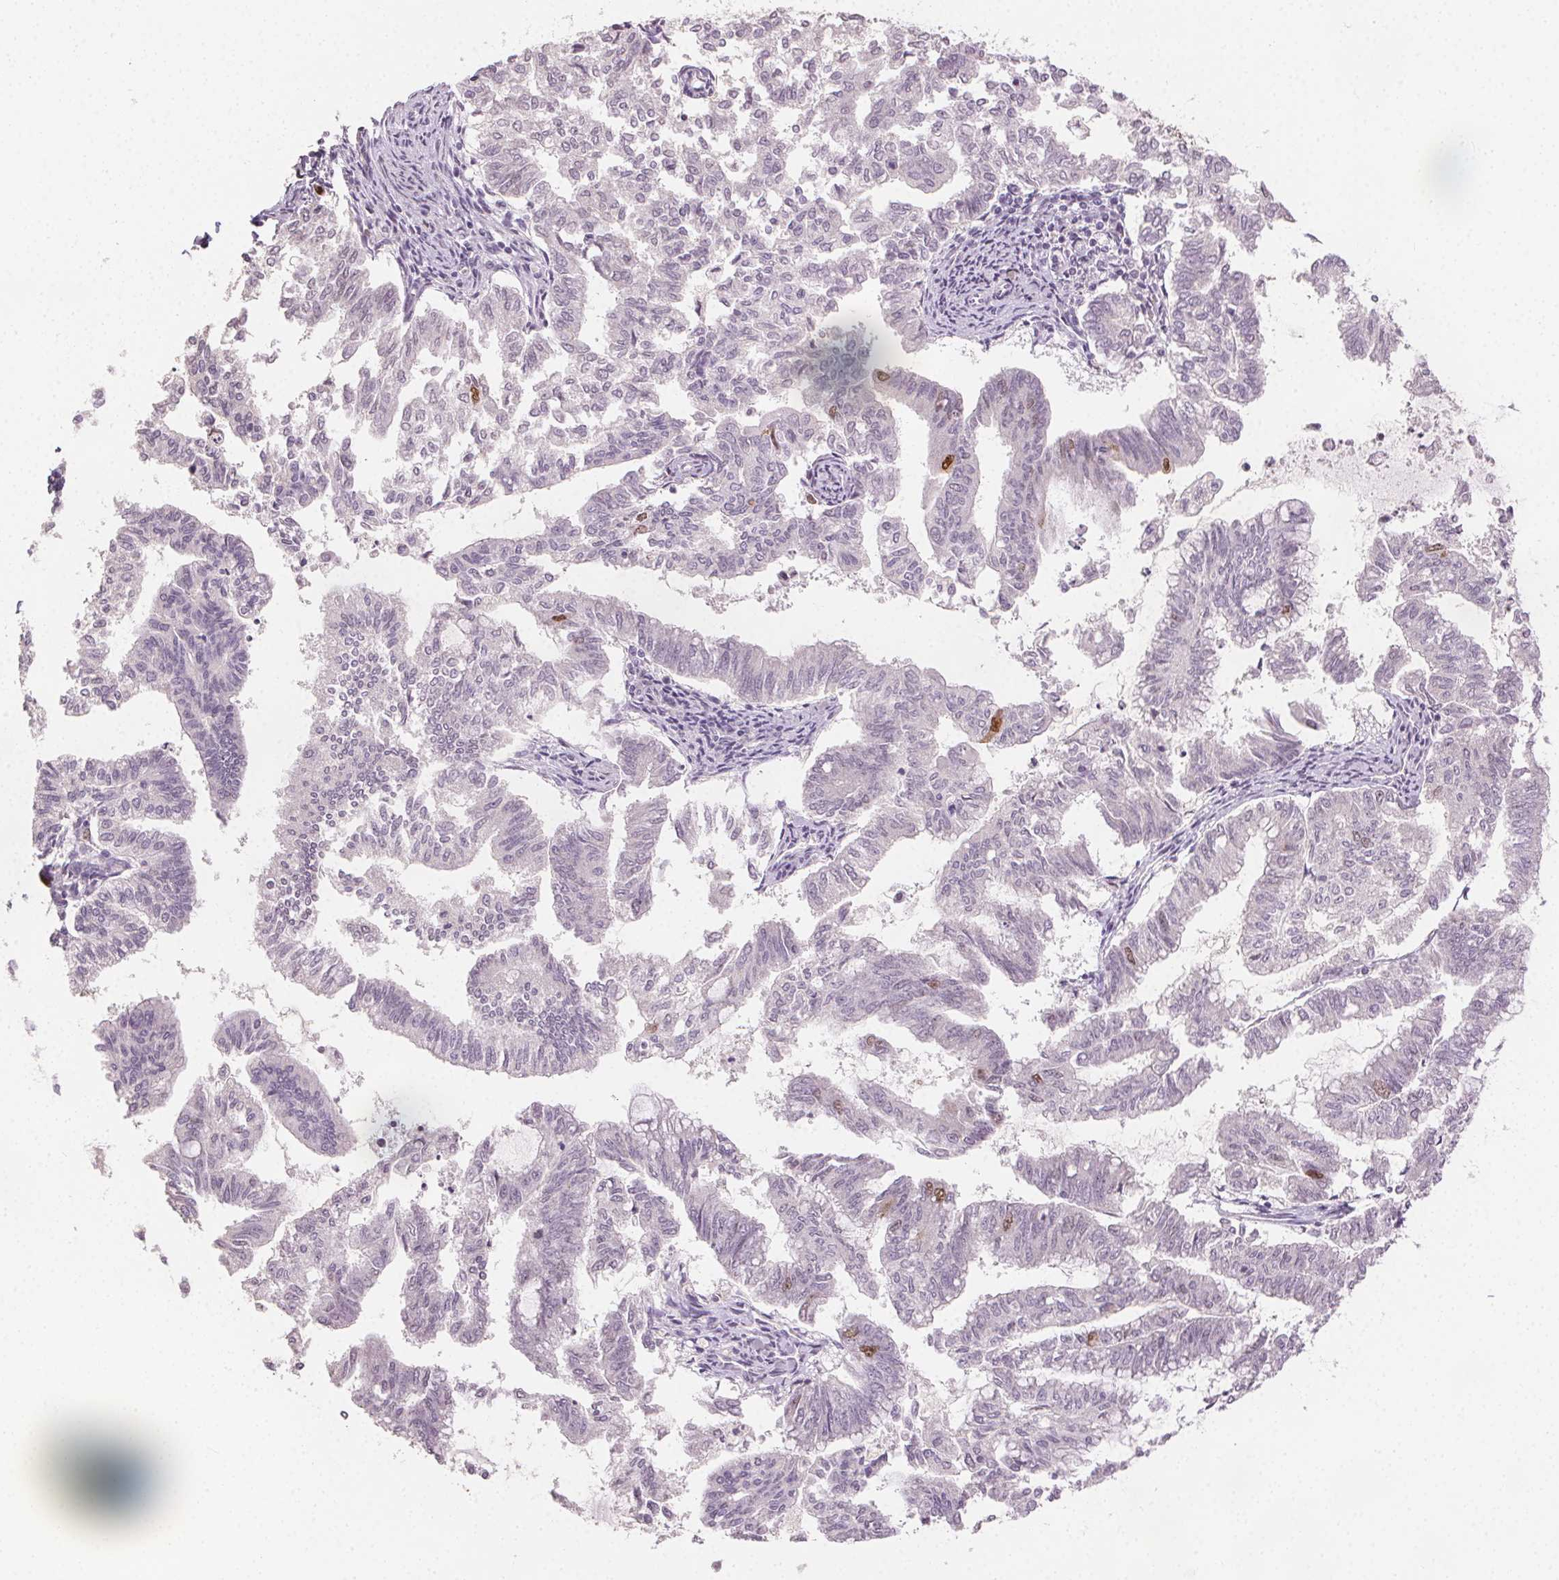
{"staining": {"intensity": "moderate", "quantity": "<25%", "location": "nuclear"}, "tissue": "endometrial cancer", "cell_type": "Tumor cells", "image_type": "cancer", "snomed": [{"axis": "morphology", "description": "Adenocarcinoma, NOS"}, {"axis": "topography", "description": "Endometrium"}], "caption": "Endometrial cancer (adenocarcinoma) tissue reveals moderate nuclear expression in about <25% of tumor cells, visualized by immunohistochemistry.", "gene": "ANLN", "patient": {"sex": "female", "age": 79}}